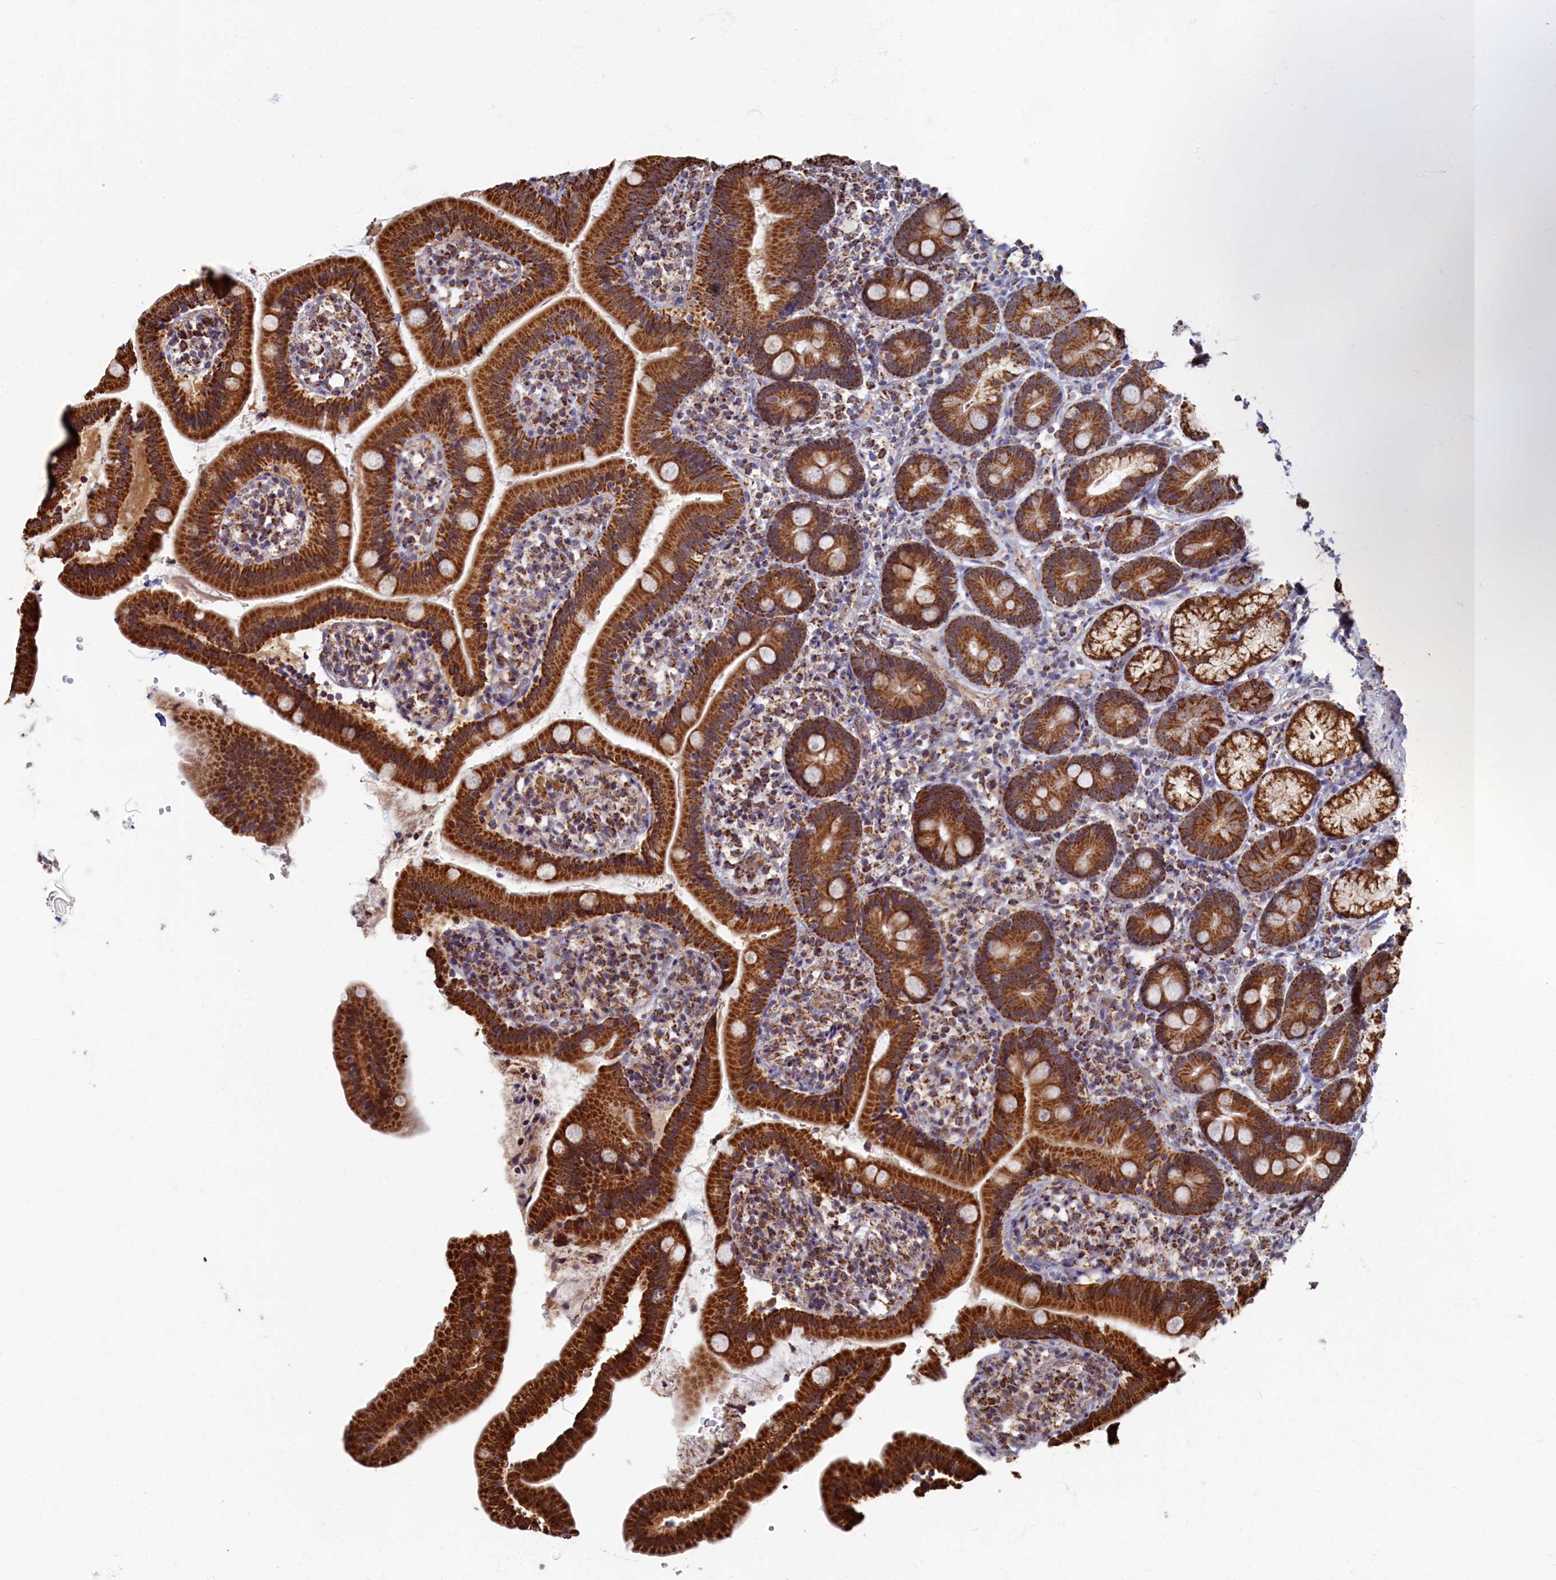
{"staining": {"intensity": "strong", "quantity": ">75%", "location": "cytoplasmic/membranous"}, "tissue": "duodenum", "cell_type": "Glandular cells", "image_type": "normal", "snomed": [{"axis": "morphology", "description": "Normal tissue, NOS"}, {"axis": "topography", "description": "Duodenum"}], "caption": "Immunohistochemical staining of normal human duodenum shows strong cytoplasmic/membranous protein expression in approximately >75% of glandular cells.", "gene": "SPR", "patient": {"sex": "female", "age": 67}}